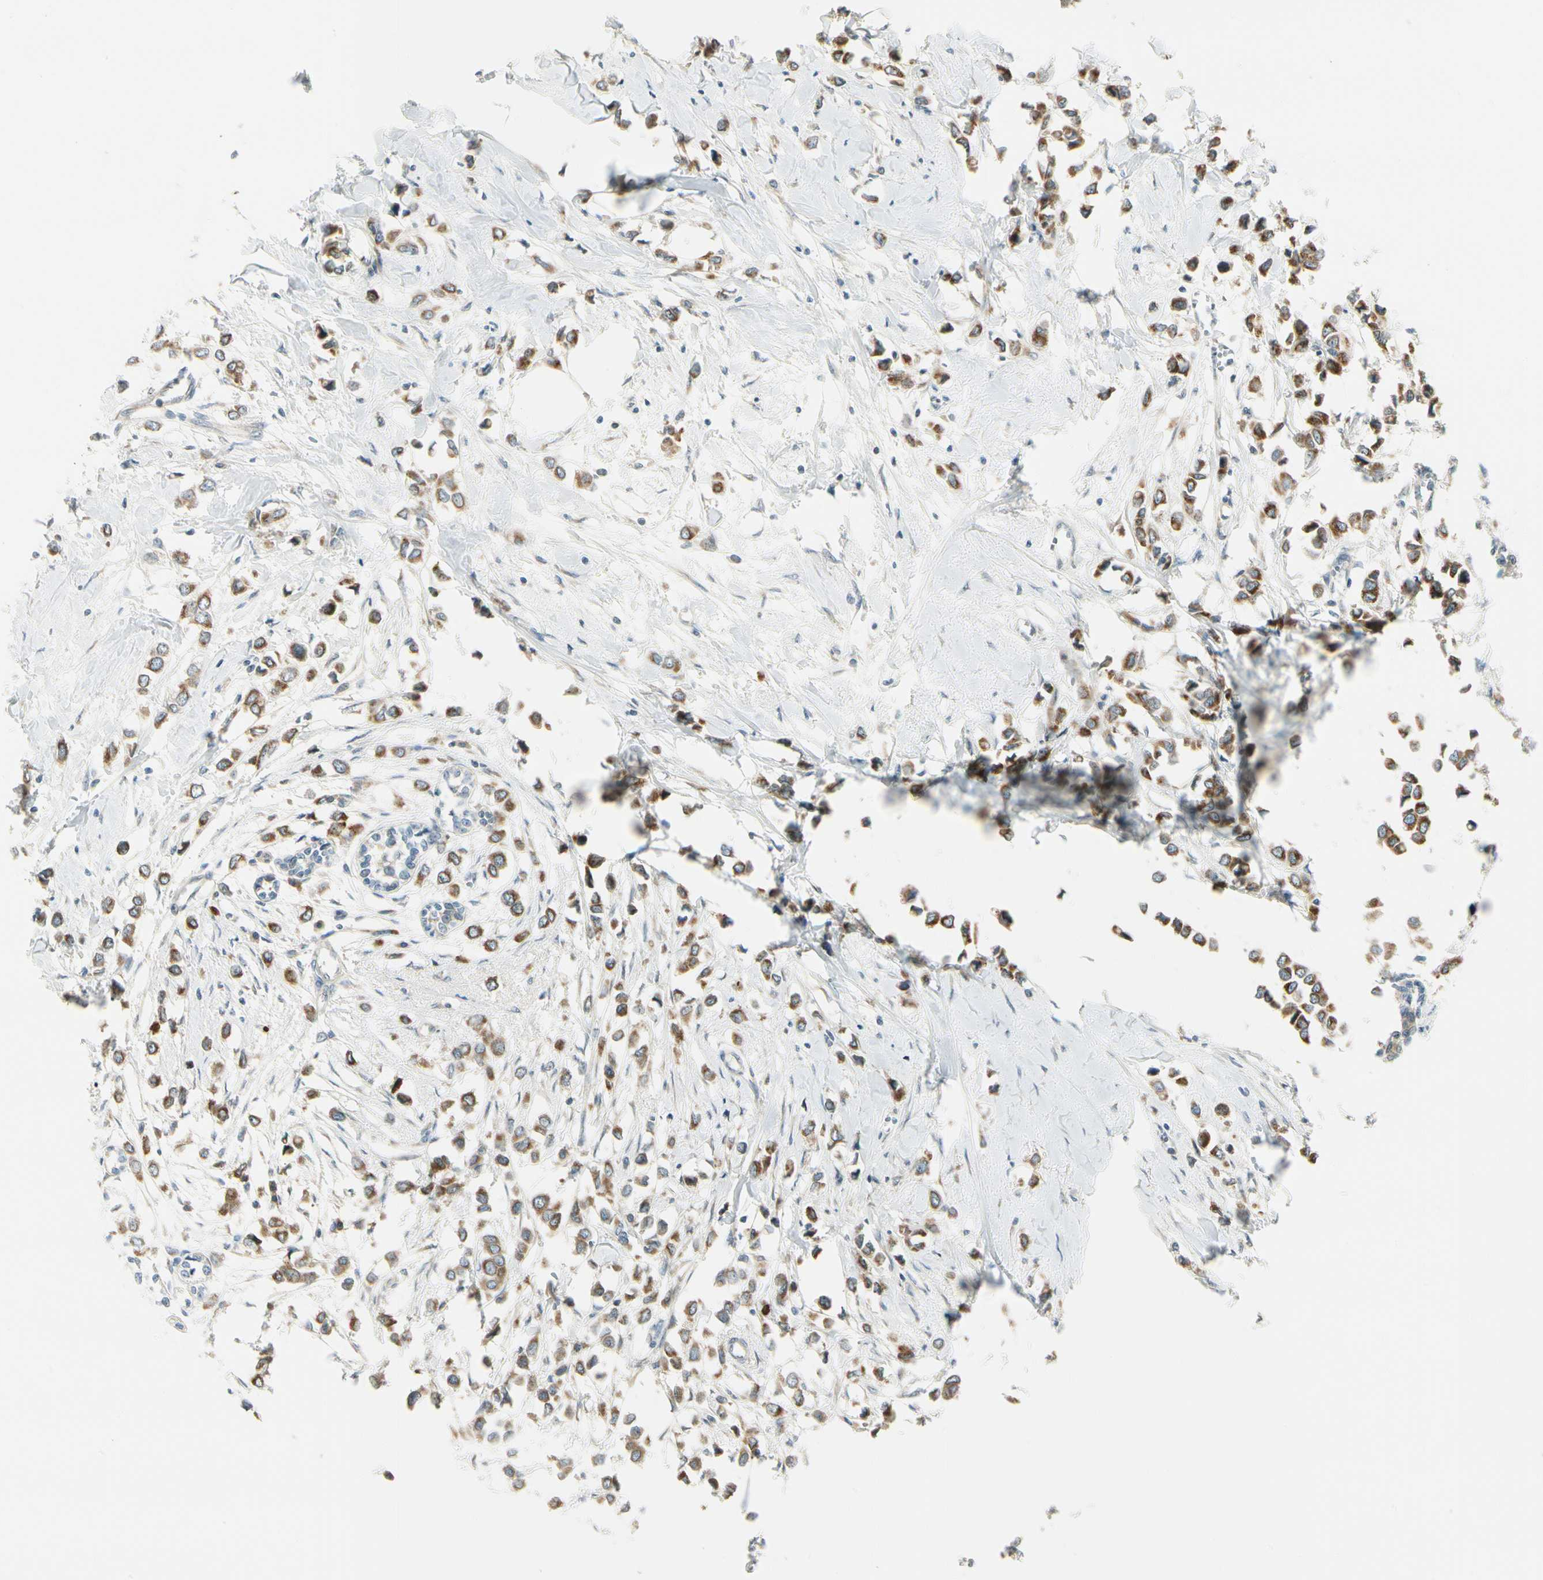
{"staining": {"intensity": "strong", "quantity": ">75%", "location": "cytoplasmic/membranous"}, "tissue": "breast cancer", "cell_type": "Tumor cells", "image_type": "cancer", "snomed": [{"axis": "morphology", "description": "Lobular carcinoma"}, {"axis": "topography", "description": "Breast"}], "caption": "Immunohistochemistry (IHC) of human breast cancer reveals high levels of strong cytoplasmic/membranous expression in approximately >75% of tumor cells.", "gene": "BNIP1", "patient": {"sex": "female", "age": 51}}